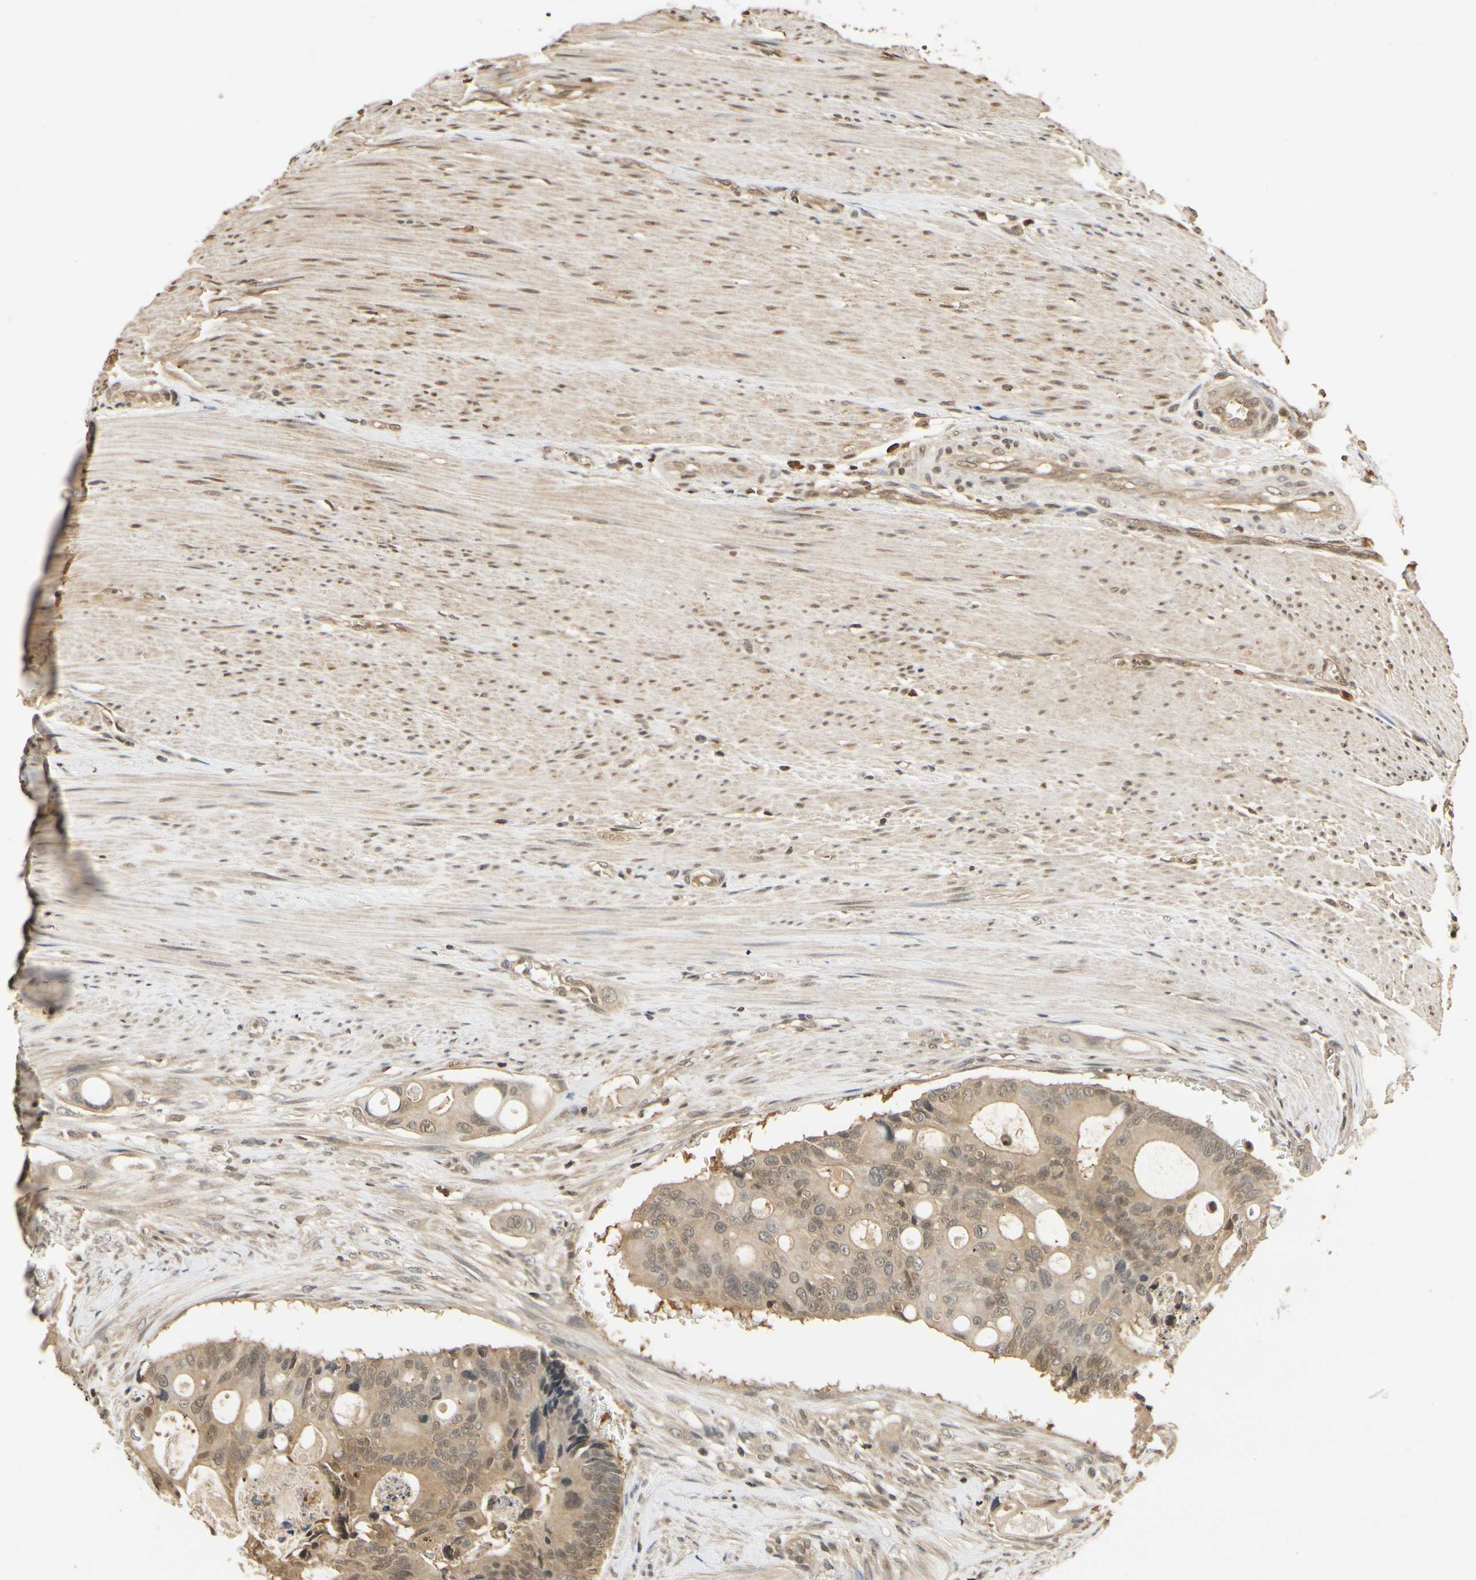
{"staining": {"intensity": "weak", "quantity": ">75%", "location": "cytoplasmic/membranous"}, "tissue": "colorectal cancer", "cell_type": "Tumor cells", "image_type": "cancer", "snomed": [{"axis": "morphology", "description": "Adenocarcinoma, NOS"}, {"axis": "topography", "description": "Colon"}], "caption": "Tumor cells display low levels of weak cytoplasmic/membranous positivity in about >75% of cells in colorectal cancer.", "gene": "SOD1", "patient": {"sex": "female", "age": 57}}